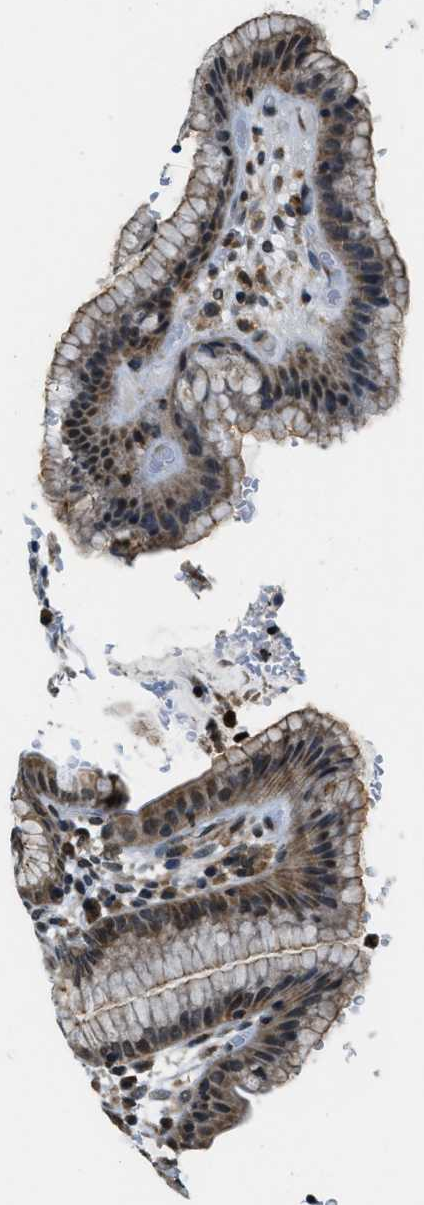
{"staining": {"intensity": "moderate", "quantity": "25%-75%", "location": "cytoplasmic/membranous,nuclear"}, "tissue": "stomach", "cell_type": "Glandular cells", "image_type": "normal", "snomed": [{"axis": "morphology", "description": "Normal tissue, NOS"}, {"axis": "topography", "description": "Stomach, lower"}], "caption": "IHC photomicrograph of unremarkable stomach: stomach stained using IHC displays medium levels of moderate protein expression localized specifically in the cytoplasmic/membranous,nuclear of glandular cells, appearing as a cytoplasmic/membranous,nuclear brown color.", "gene": "RAB11FIP1", "patient": {"sex": "male", "age": 52}}